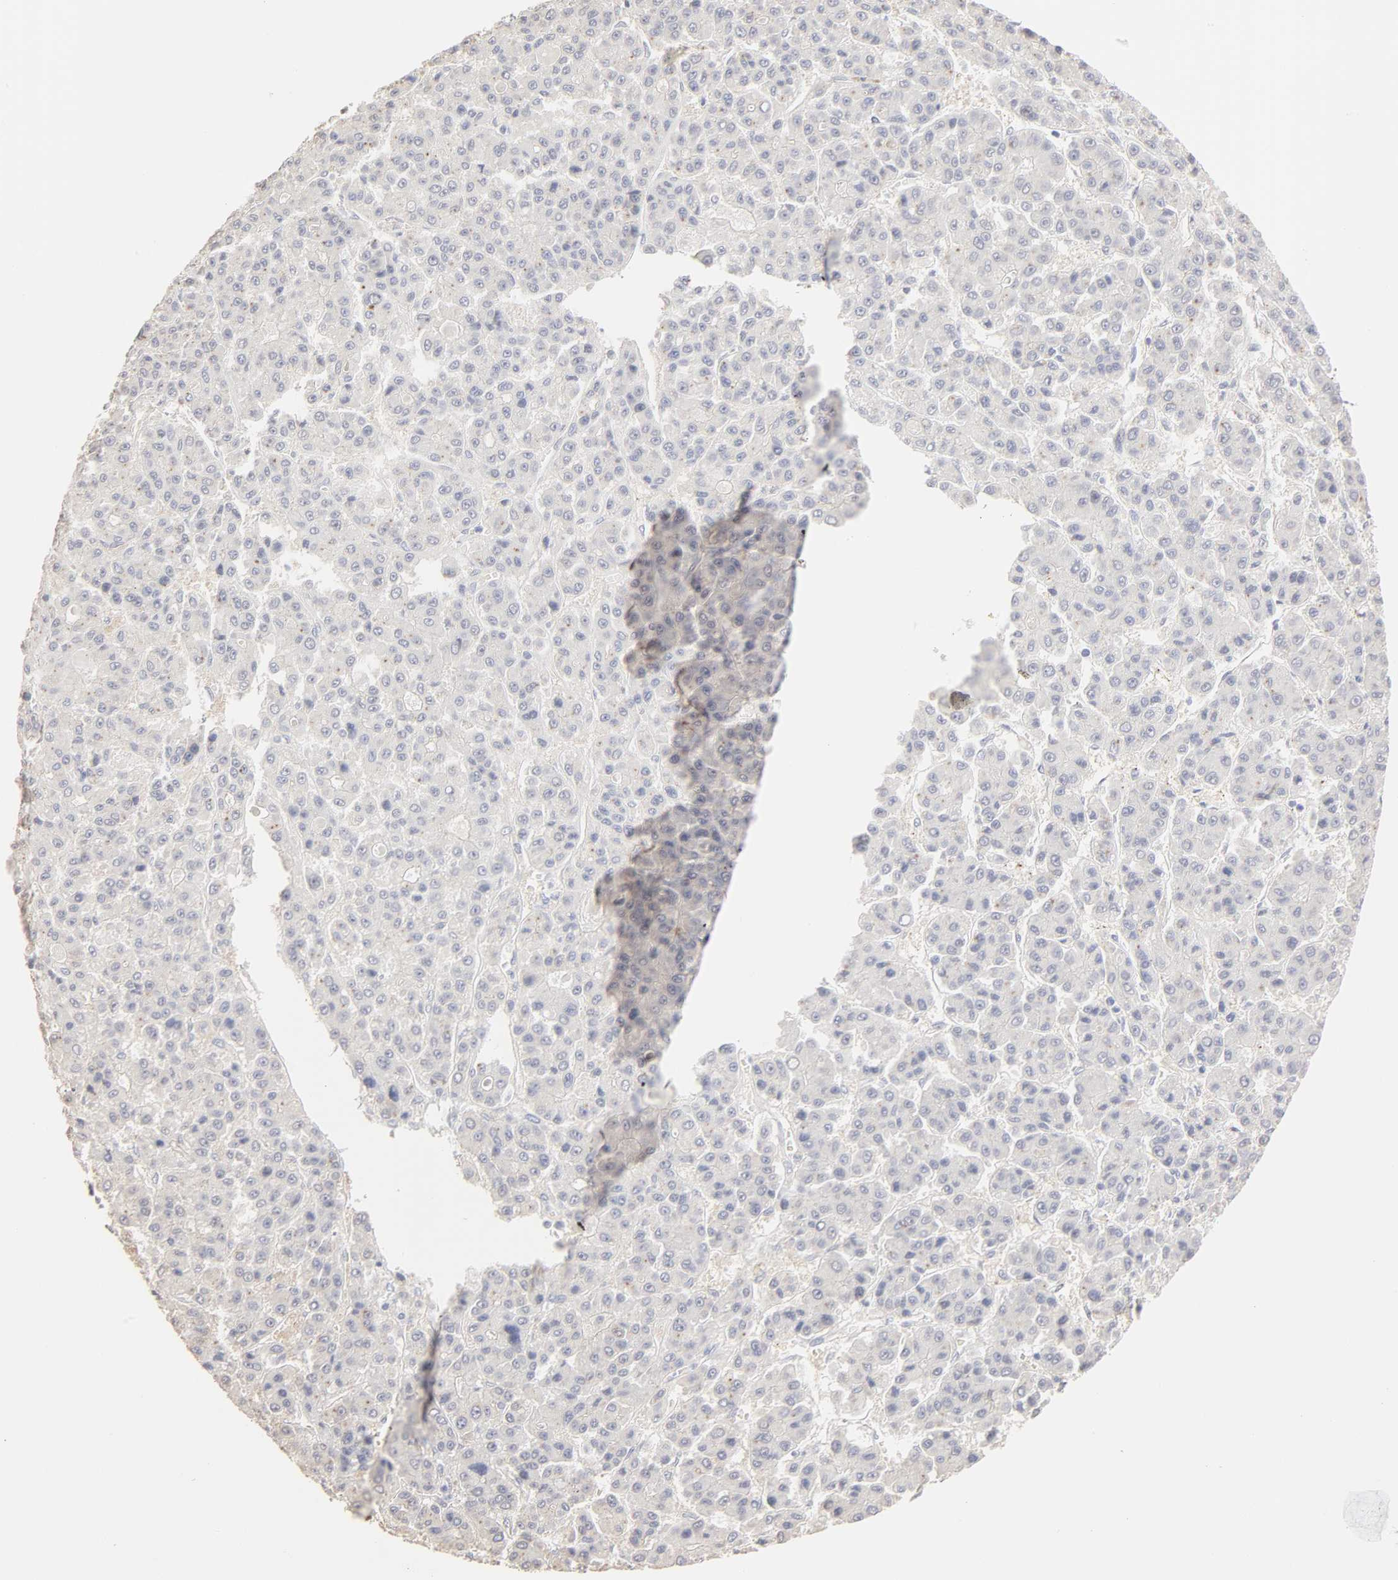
{"staining": {"intensity": "weak", "quantity": "<25%", "location": "cytoplasmic/membranous,nuclear"}, "tissue": "liver cancer", "cell_type": "Tumor cells", "image_type": "cancer", "snomed": [{"axis": "morphology", "description": "Carcinoma, Hepatocellular, NOS"}, {"axis": "topography", "description": "Liver"}], "caption": "A histopathology image of human liver cancer (hepatocellular carcinoma) is negative for staining in tumor cells.", "gene": "DNAL4", "patient": {"sex": "male", "age": 70}}